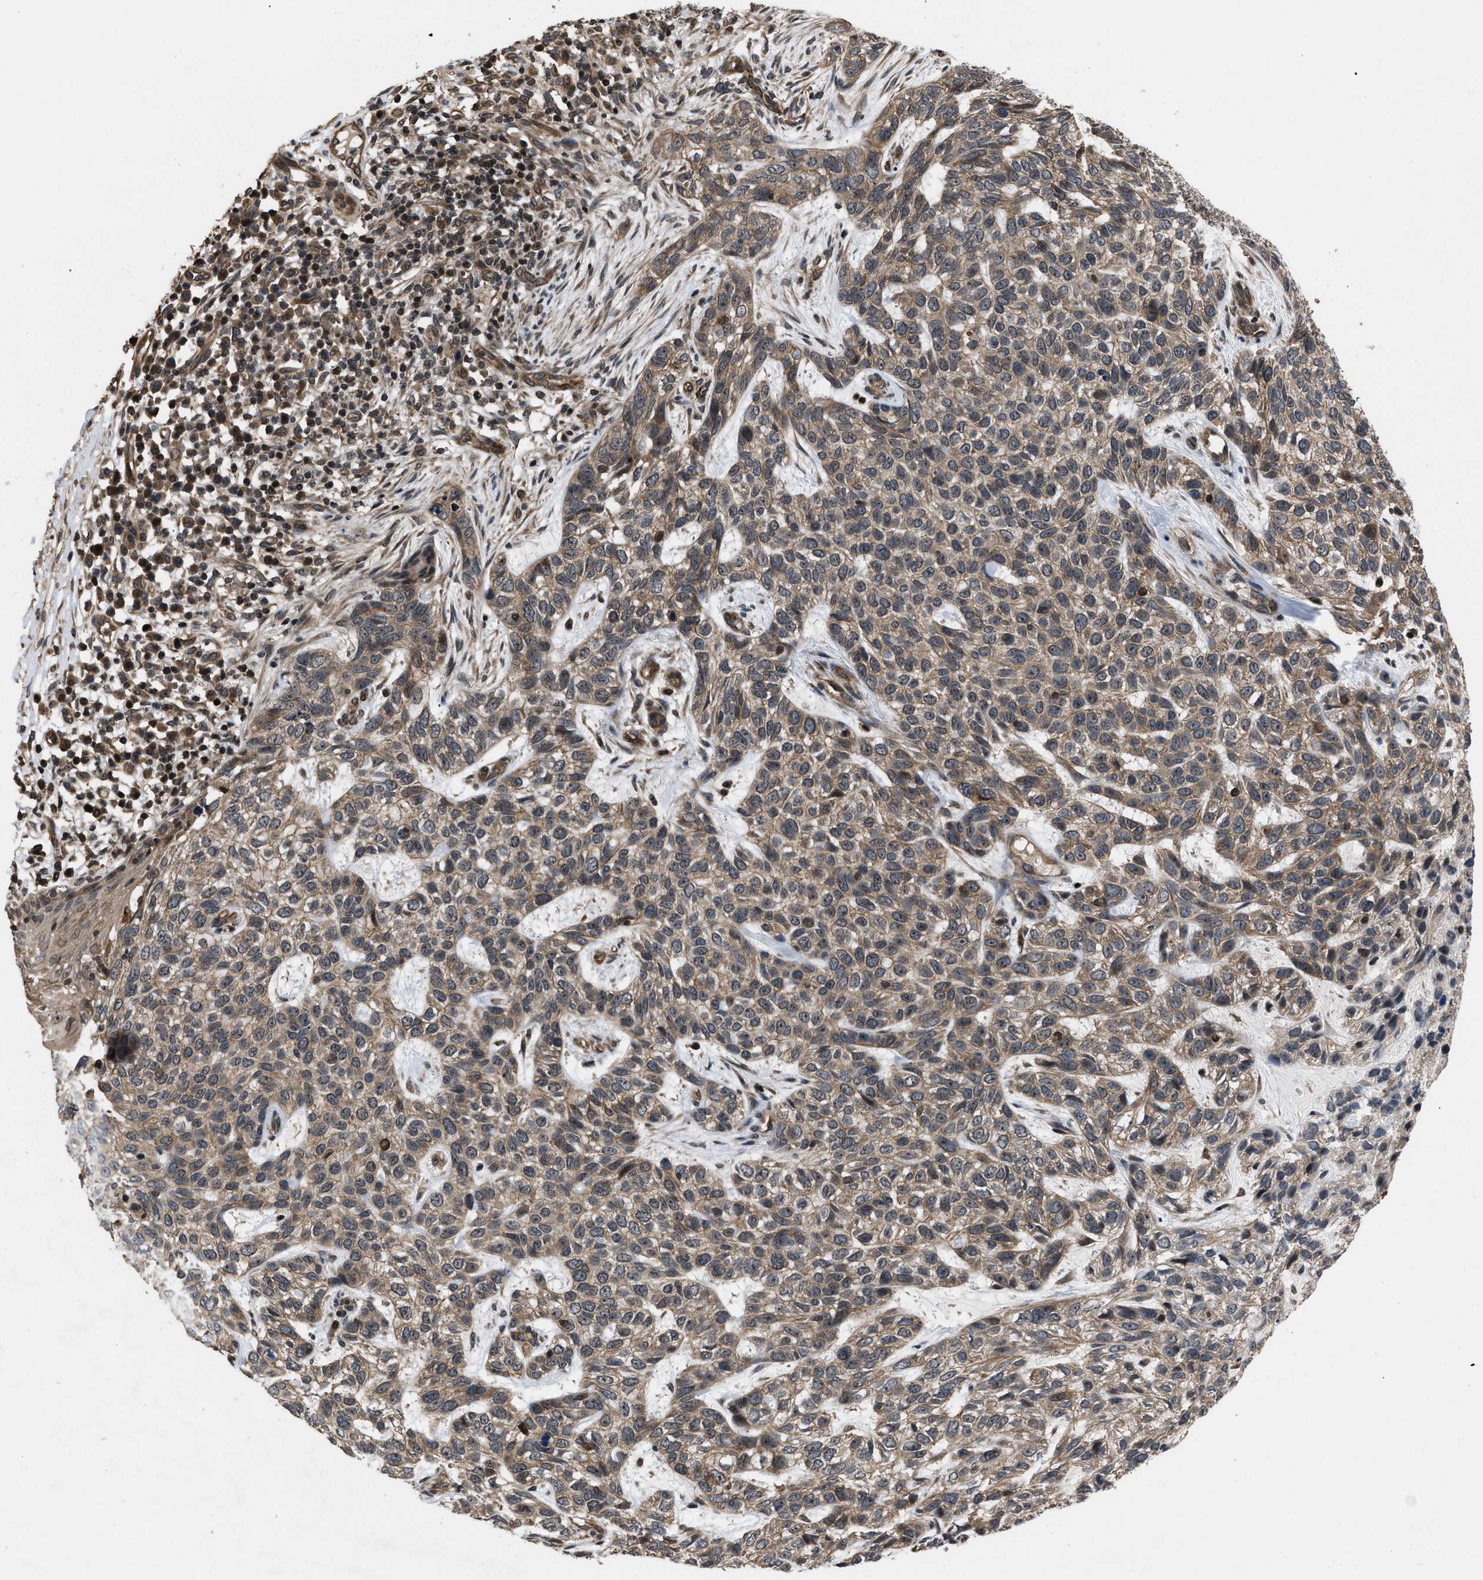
{"staining": {"intensity": "moderate", "quantity": ">75%", "location": "cytoplasmic/membranous"}, "tissue": "skin cancer", "cell_type": "Tumor cells", "image_type": "cancer", "snomed": [{"axis": "morphology", "description": "Normal tissue, NOS"}, {"axis": "morphology", "description": "Basal cell carcinoma"}, {"axis": "topography", "description": "Skin"}], "caption": "A brown stain shows moderate cytoplasmic/membranous staining of a protein in basal cell carcinoma (skin) tumor cells. Using DAB (brown) and hematoxylin (blue) stains, captured at high magnification using brightfield microscopy.", "gene": "DNAJC14", "patient": {"sex": "male", "age": 79}}